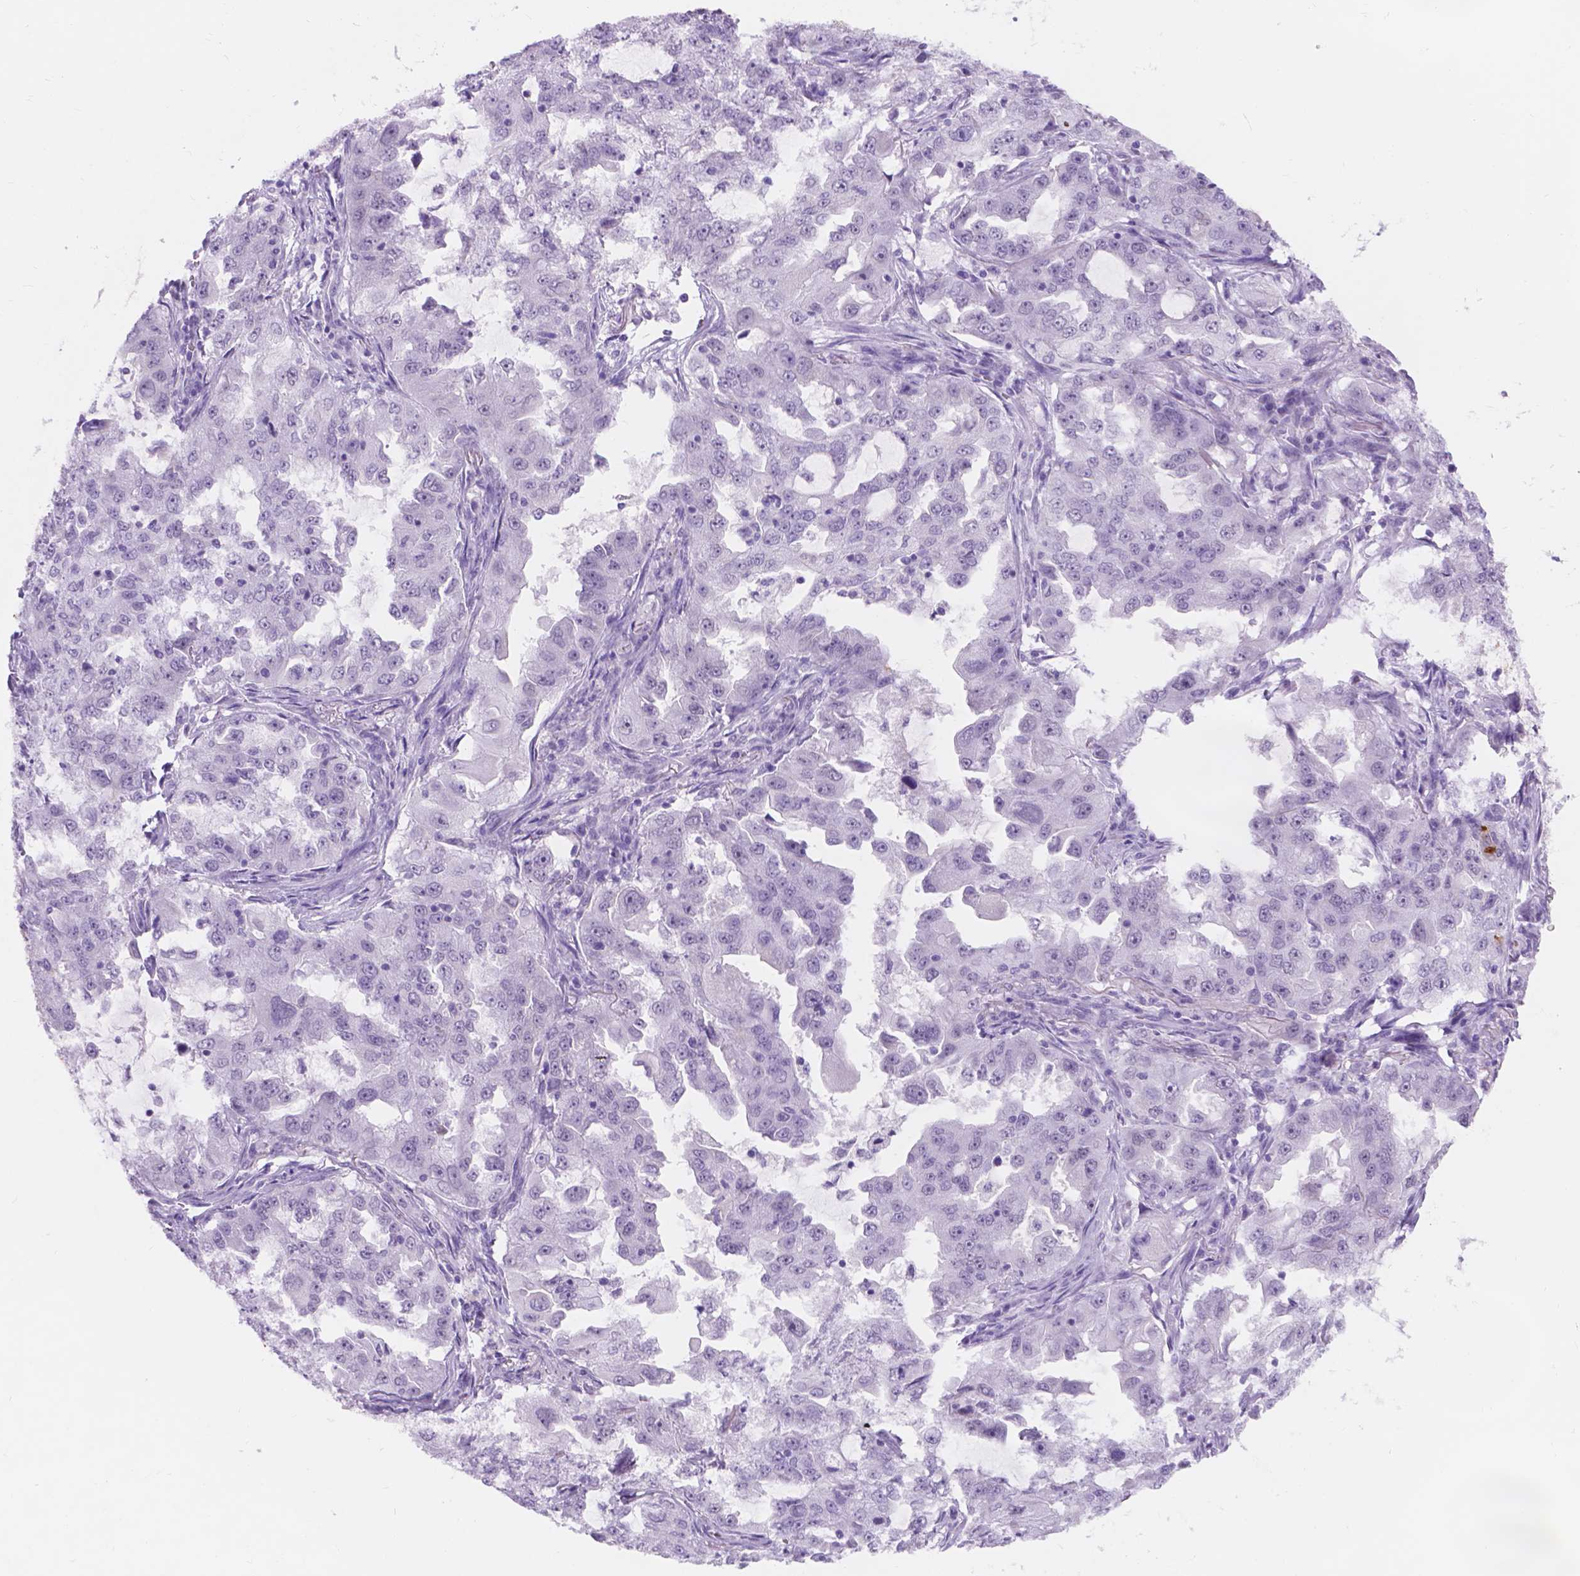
{"staining": {"intensity": "negative", "quantity": "none", "location": "none"}, "tissue": "lung cancer", "cell_type": "Tumor cells", "image_type": "cancer", "snomed": [{"axis": "morphology", "description": "Adenocarcinoma, NOS"}, {"axis": "topography", "description": "Lung"}], "caption": "Tumor cells are negative for protein expression in human lung adenocarcinoma. Brightfield microscopy of immunohistochemistry stained with DAB (3,3'-diaminobenzidine) (brown) and hematoxylin (blue), captured at high magnification.", "gene": "DCC", "patient": {"sex": "female", "age": 61}}